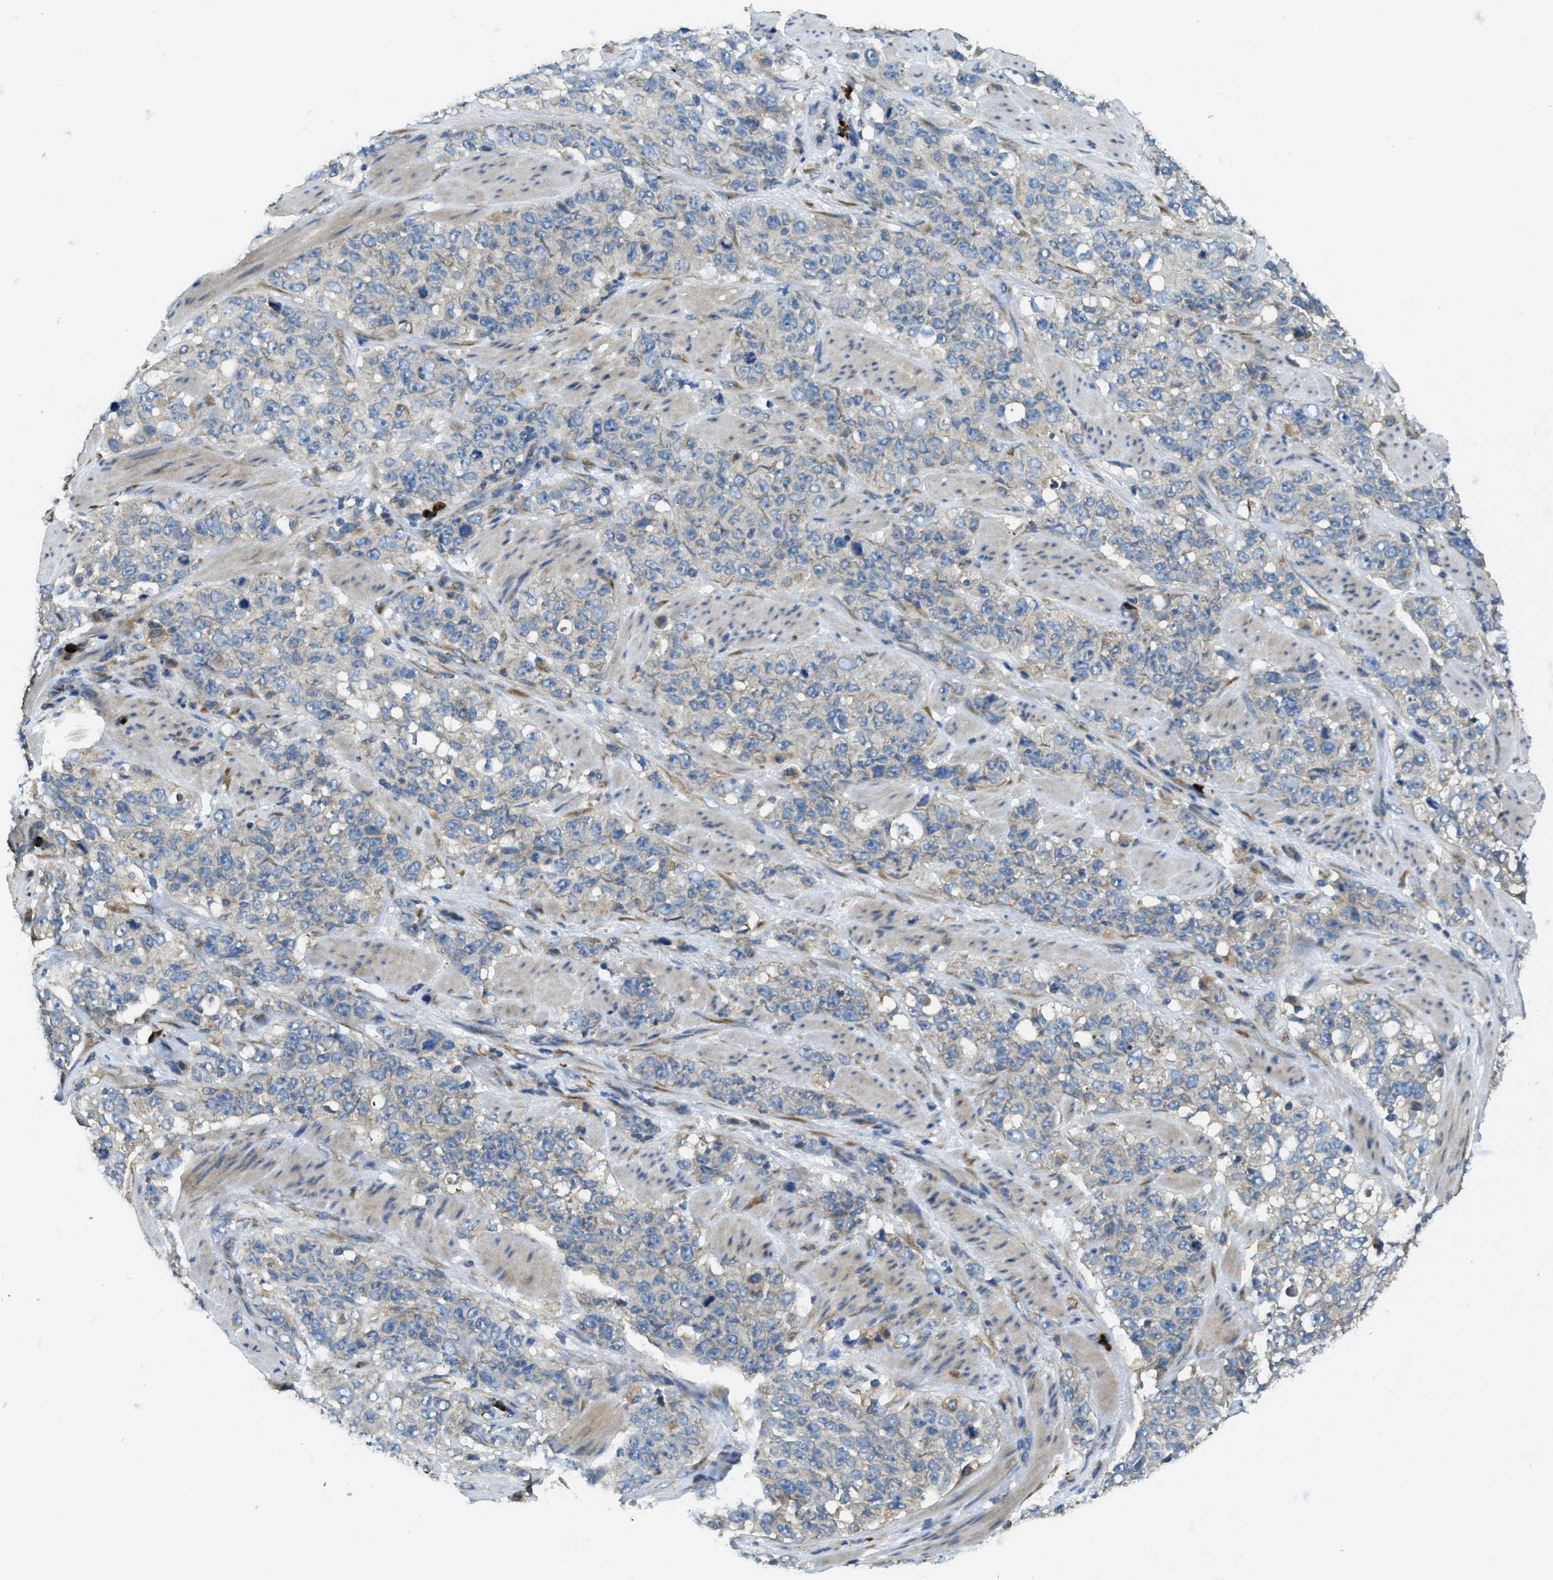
{"staining": {"intensity": "negative", "quantity": "none", "location": "none"}, "tissue": "stomach cancer", "cell_type": "Tumor cells", "image_type": "cancer", "snomed": [{"axis": "morphology", "description": "Adenocarcinoma, NOS"}, {"axis": "topography", "description": "Stomach"}], "caption": "Tumor cells show no significant protein staining in stomach adenocarcinoma.", "gene": "SSR1", "patient": {"sex": "male", "age": 48}}